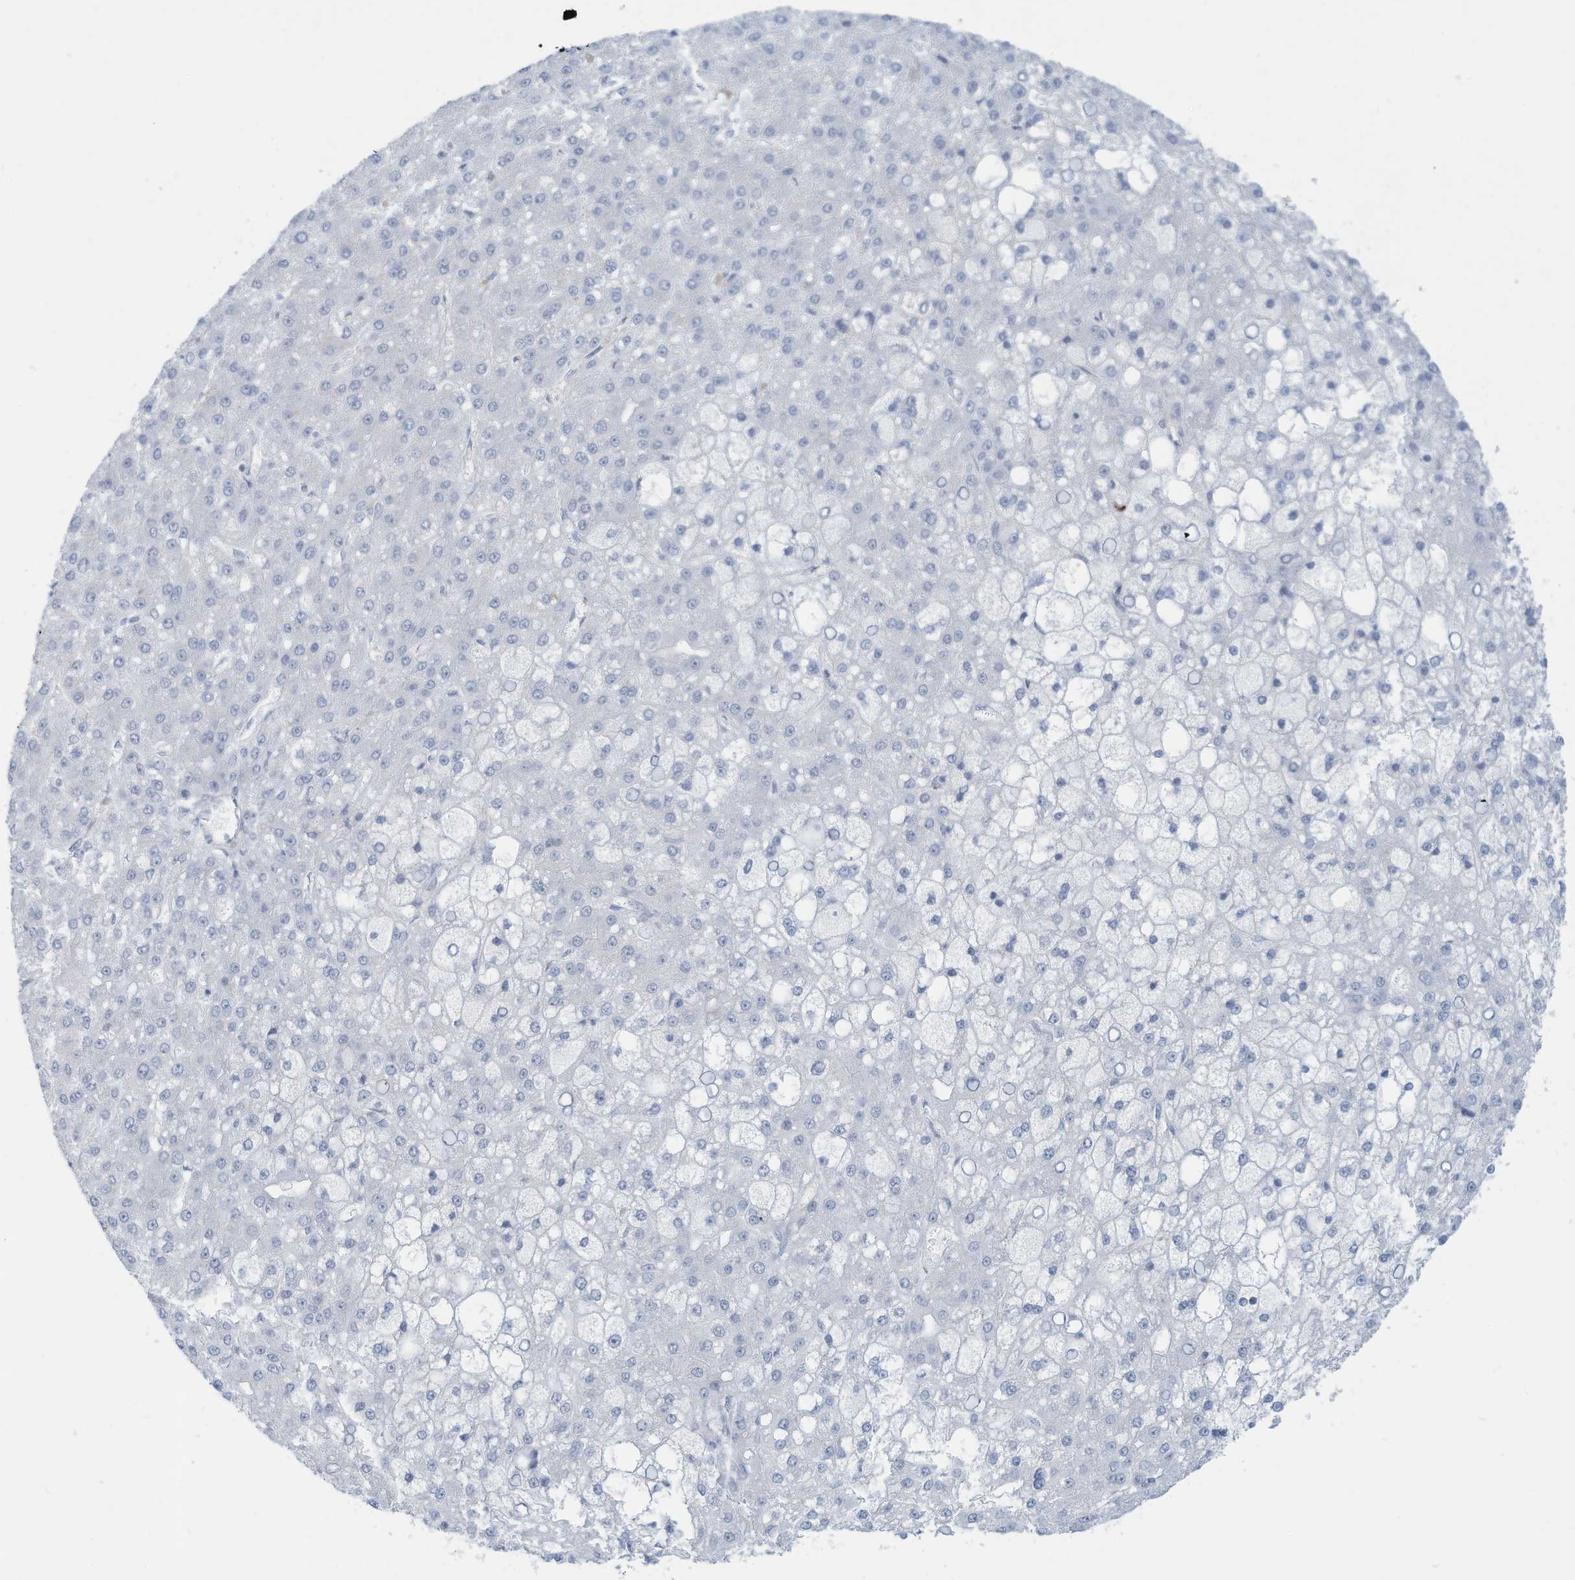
{"staining": {"intensity": "negative", "quantity": "none", "location": "none"}, "tissue": "liver cancer", "cell_type": "Tumor cells", "image_type": "cancer", "snomed": [{"axis": "morphology", "description": "Carcinoma, Hepatocellular, NOS"}, {"axis": "topography", "description": "Liver"}], "caption": "Immunohistochemistry micrograph of neoplastic tissue: liver cancer stained with DAB demonstrates no significant protein expression in tumor cells.", "gene": "SARNP", "patient": {"sex": "male", "age": 67}}